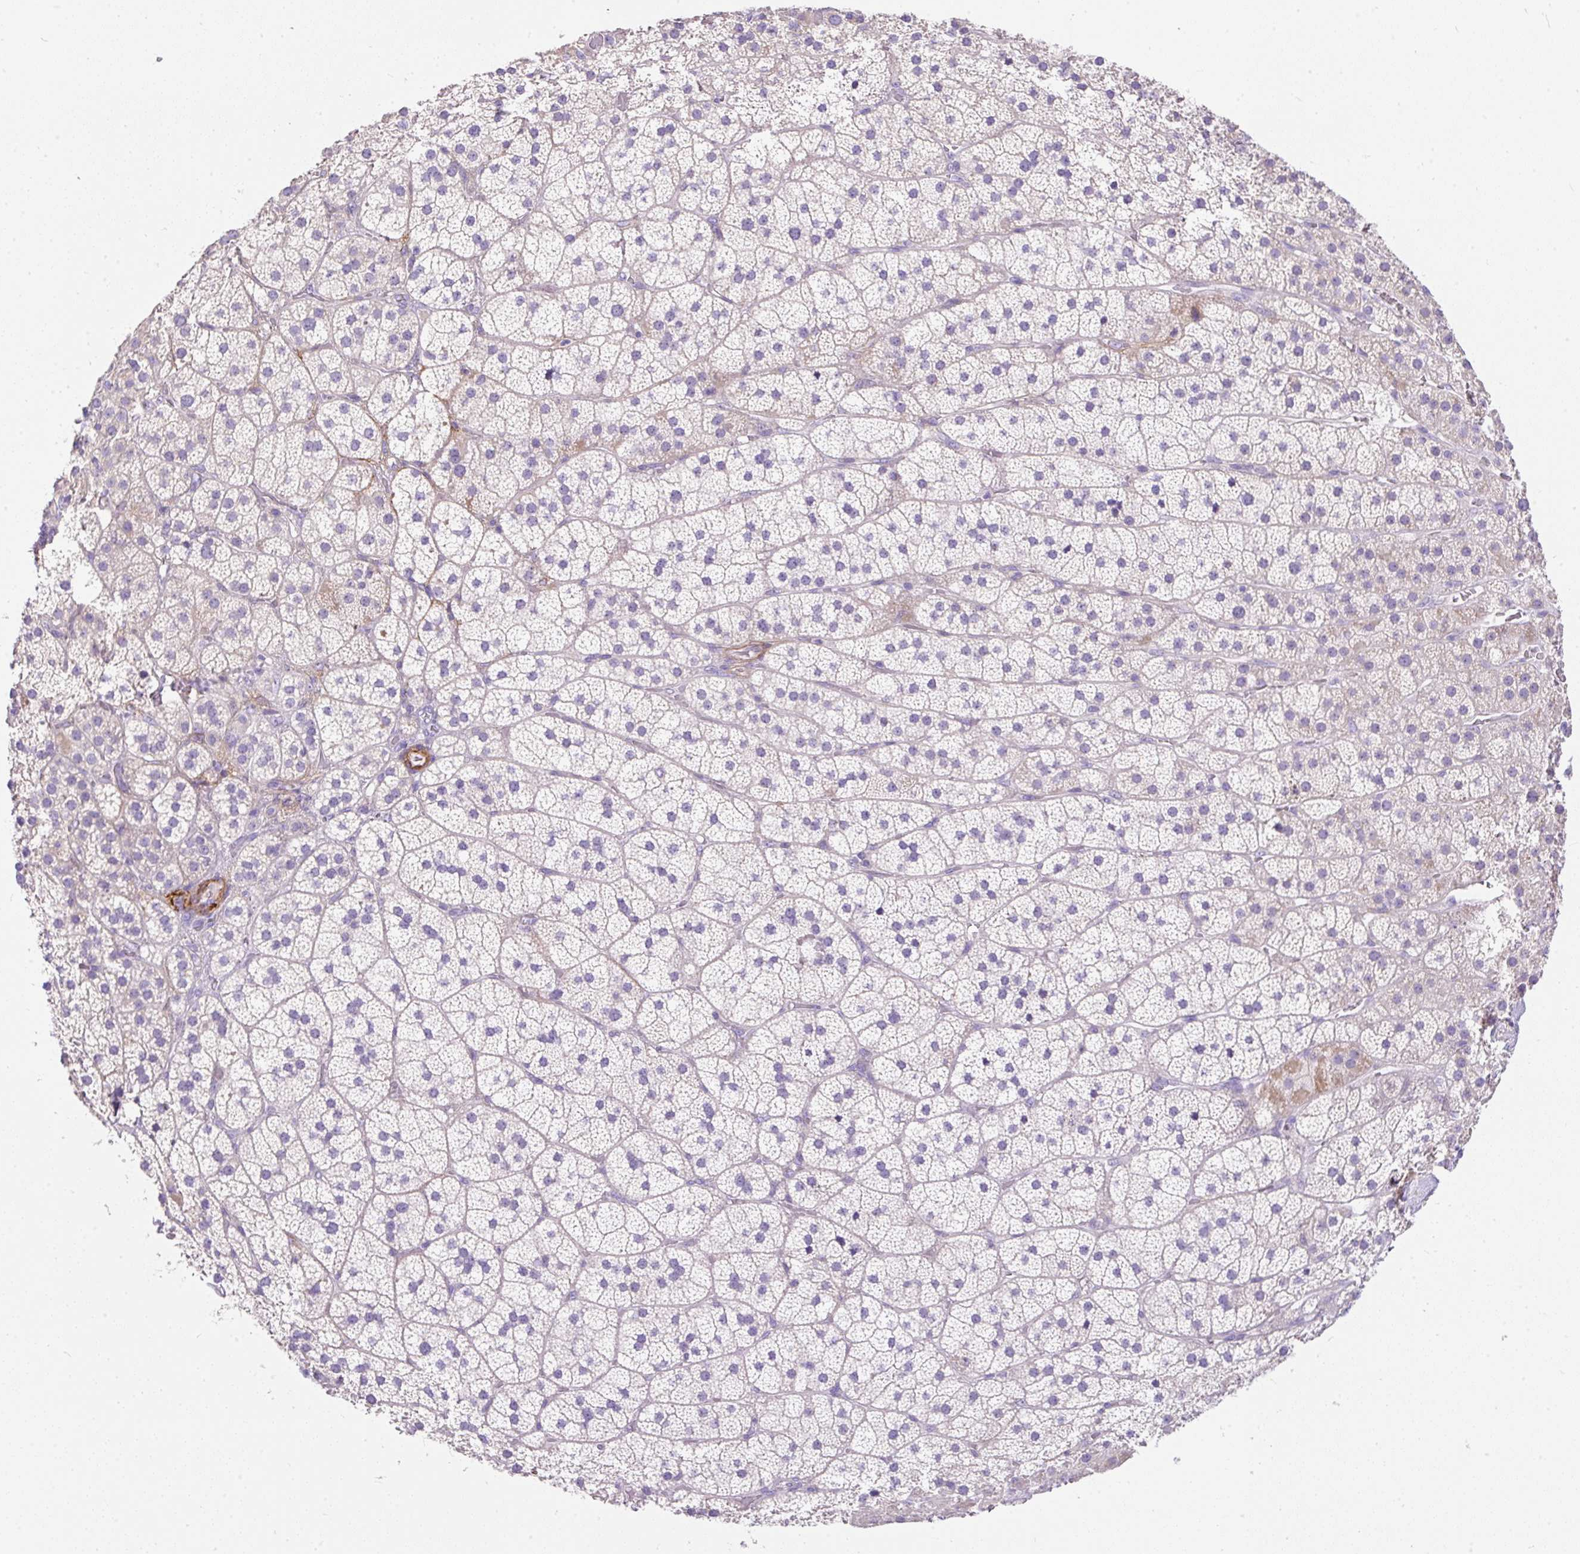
{"staining": {"intensity": "negative", "quantity": "none", "location": "none"}, "tissue": "adrenal gland", "cell_type": "Glandular cells", "image_type": "normal", "snomed": [{"axis": "morphology", "description": "Normal tissue, NOS"}, {"axis": "topography", "description": "Adrenal gland"}], "caption": "DAB (3,3'-diaminobenzidine) immunohistochemical staining of unremarkable adrenal gland shows no significant expression in glandular cells.", "gene": "SUSD5", "patient": {"sex": "male", "age": 57}}